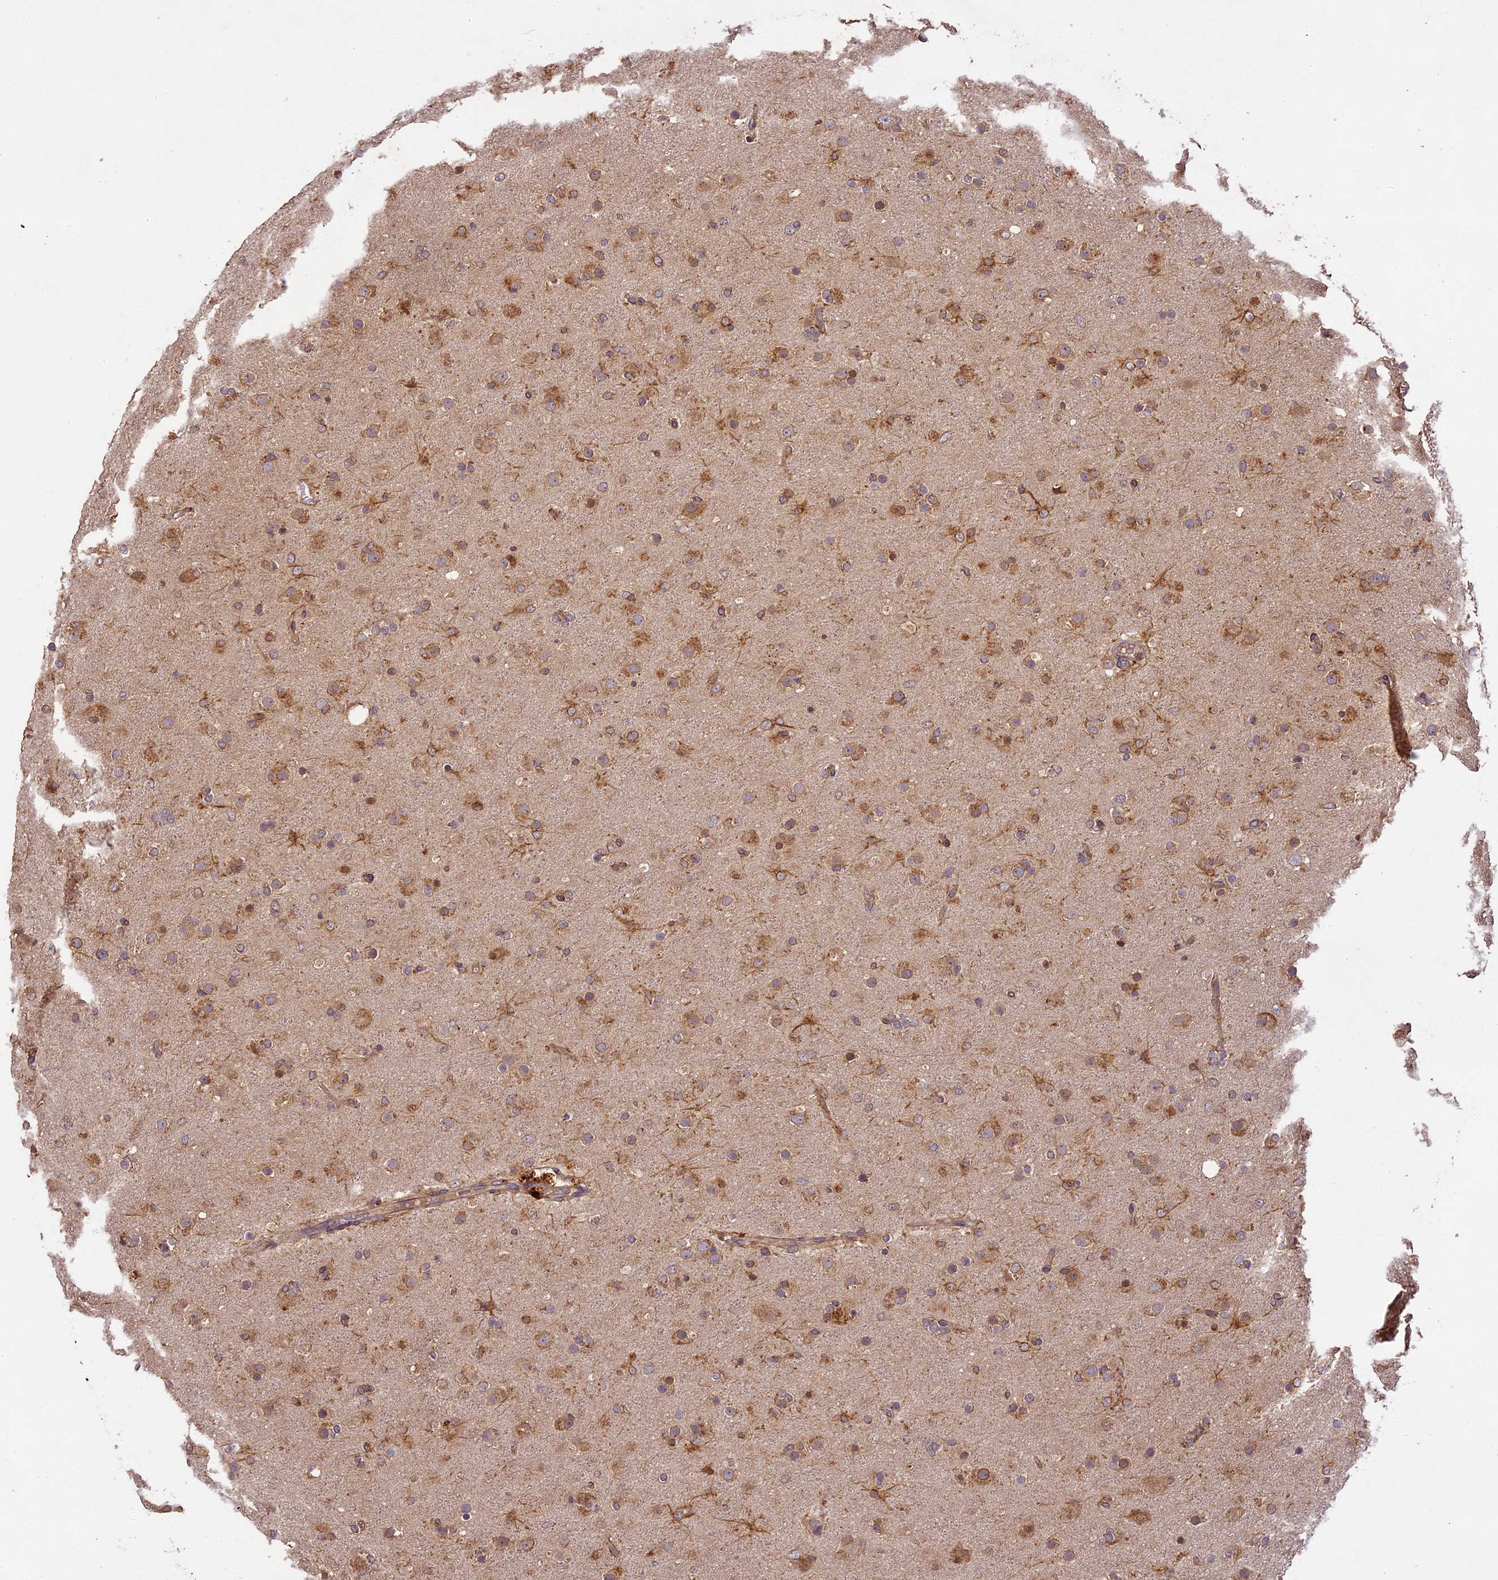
{"staining": {"intensity": "moderate", "quantity": ">75%", "location": "cytoplasmic/membranous"}, "tissue": "glioma", "cell_type": "Tumor cells", "image_type": "cancer", "snomed": [{"axis": "morphology", "description": "Glioma, malignant, Low grade"}, {"axis": "topography", "description": "Brain"}], "caption": "Moderate cytoplasmic/membranous staining for a protein is identified in approximately >75% of tumor cells of glioma using immunohistochemistry (IHC).", "gene": "BRAP", "patient": {"sex": "male", "age": 65}}